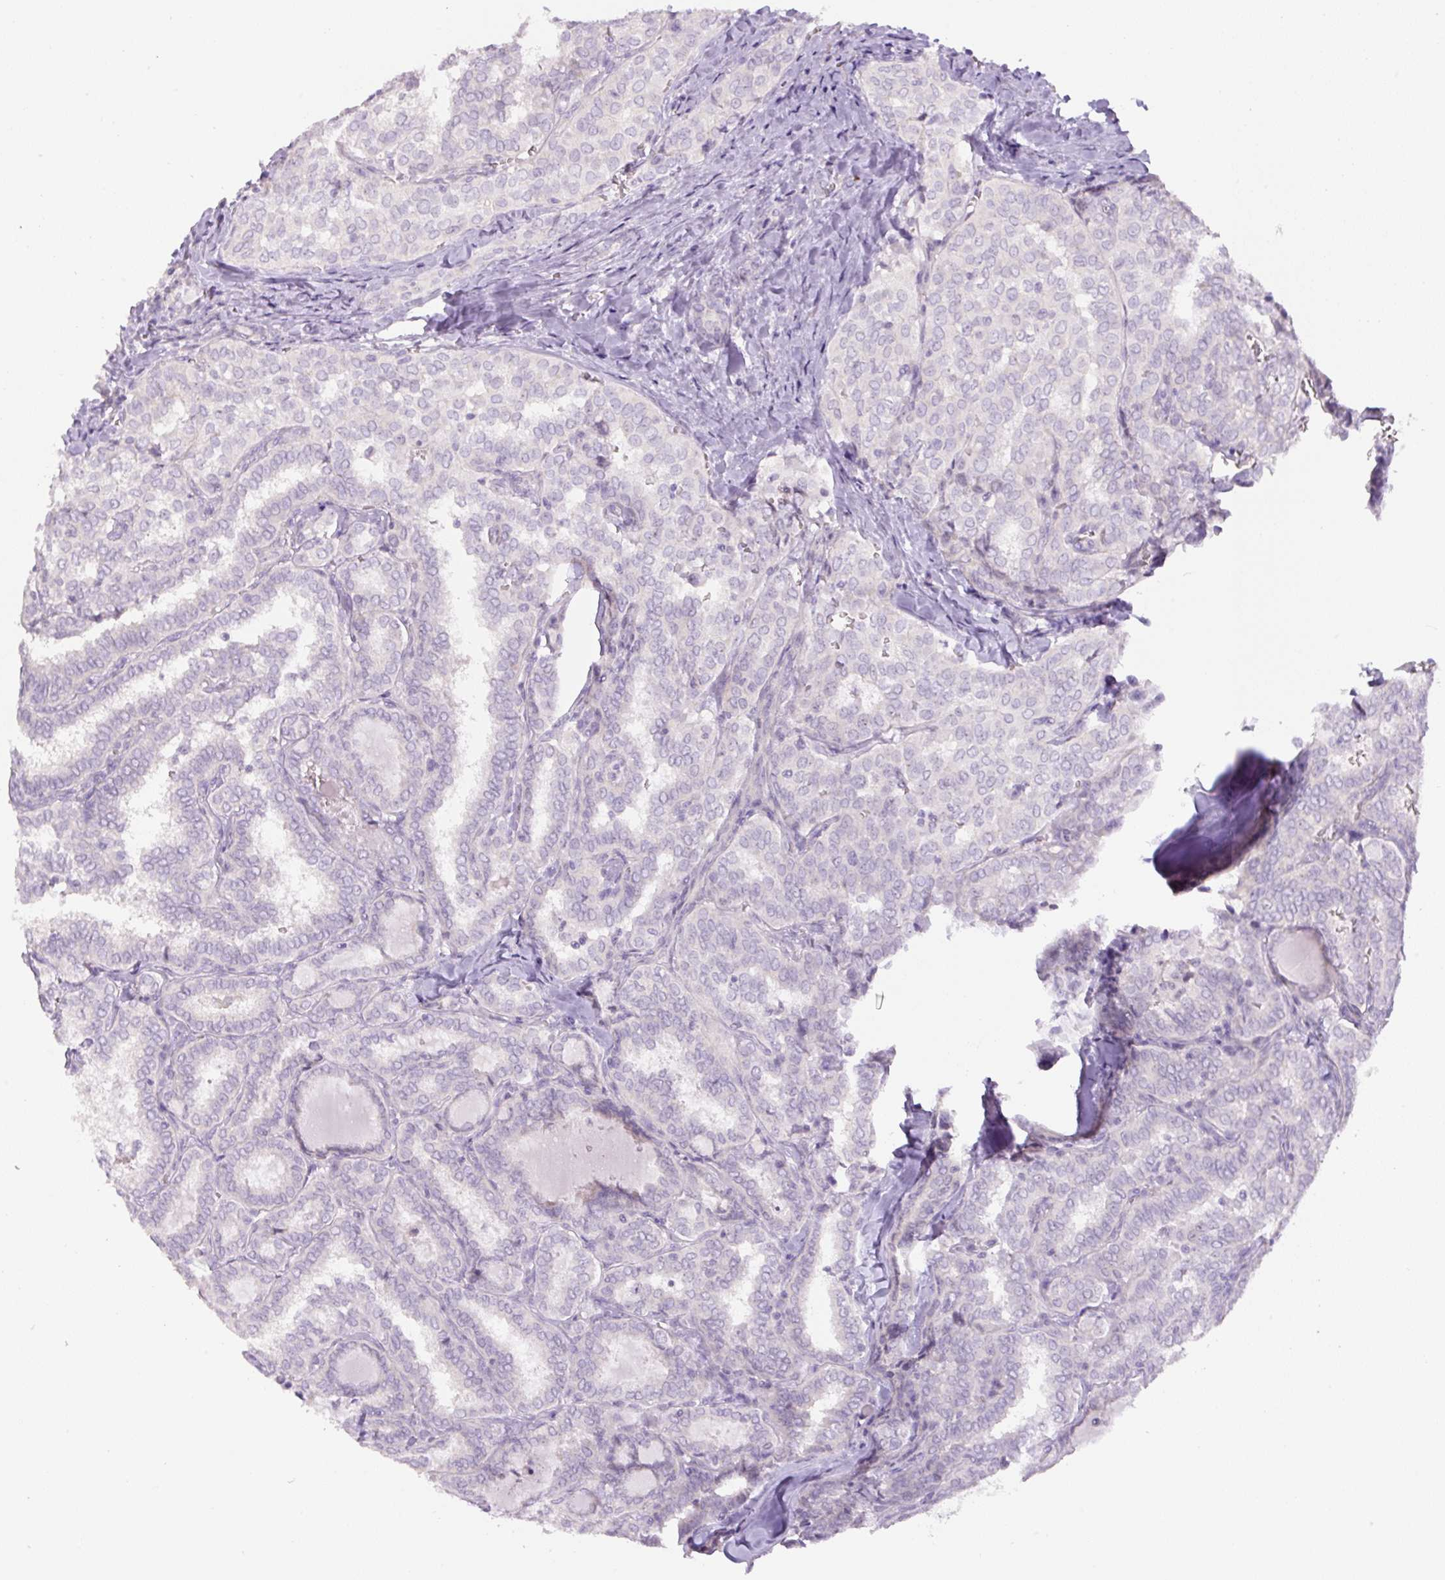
{"staining": {"intensity": "negative", "quantity": "none", "location": "none"}, "tissue": "thyroid cancer", "cell_type": "Tumor cells", "image_type": "cancer", "snomed": [{"axis": "morphology", "description": "Papillary adenocarcinoma, NOS"}, {"axis": "topography", "description": "Thyroid gland"}], "caption": "The histopathology image demonstrates no staining of tumor cells in thyroid cancer.", "gene": "TMEM151B", "patient": {"sex": "female", "age": 30}}